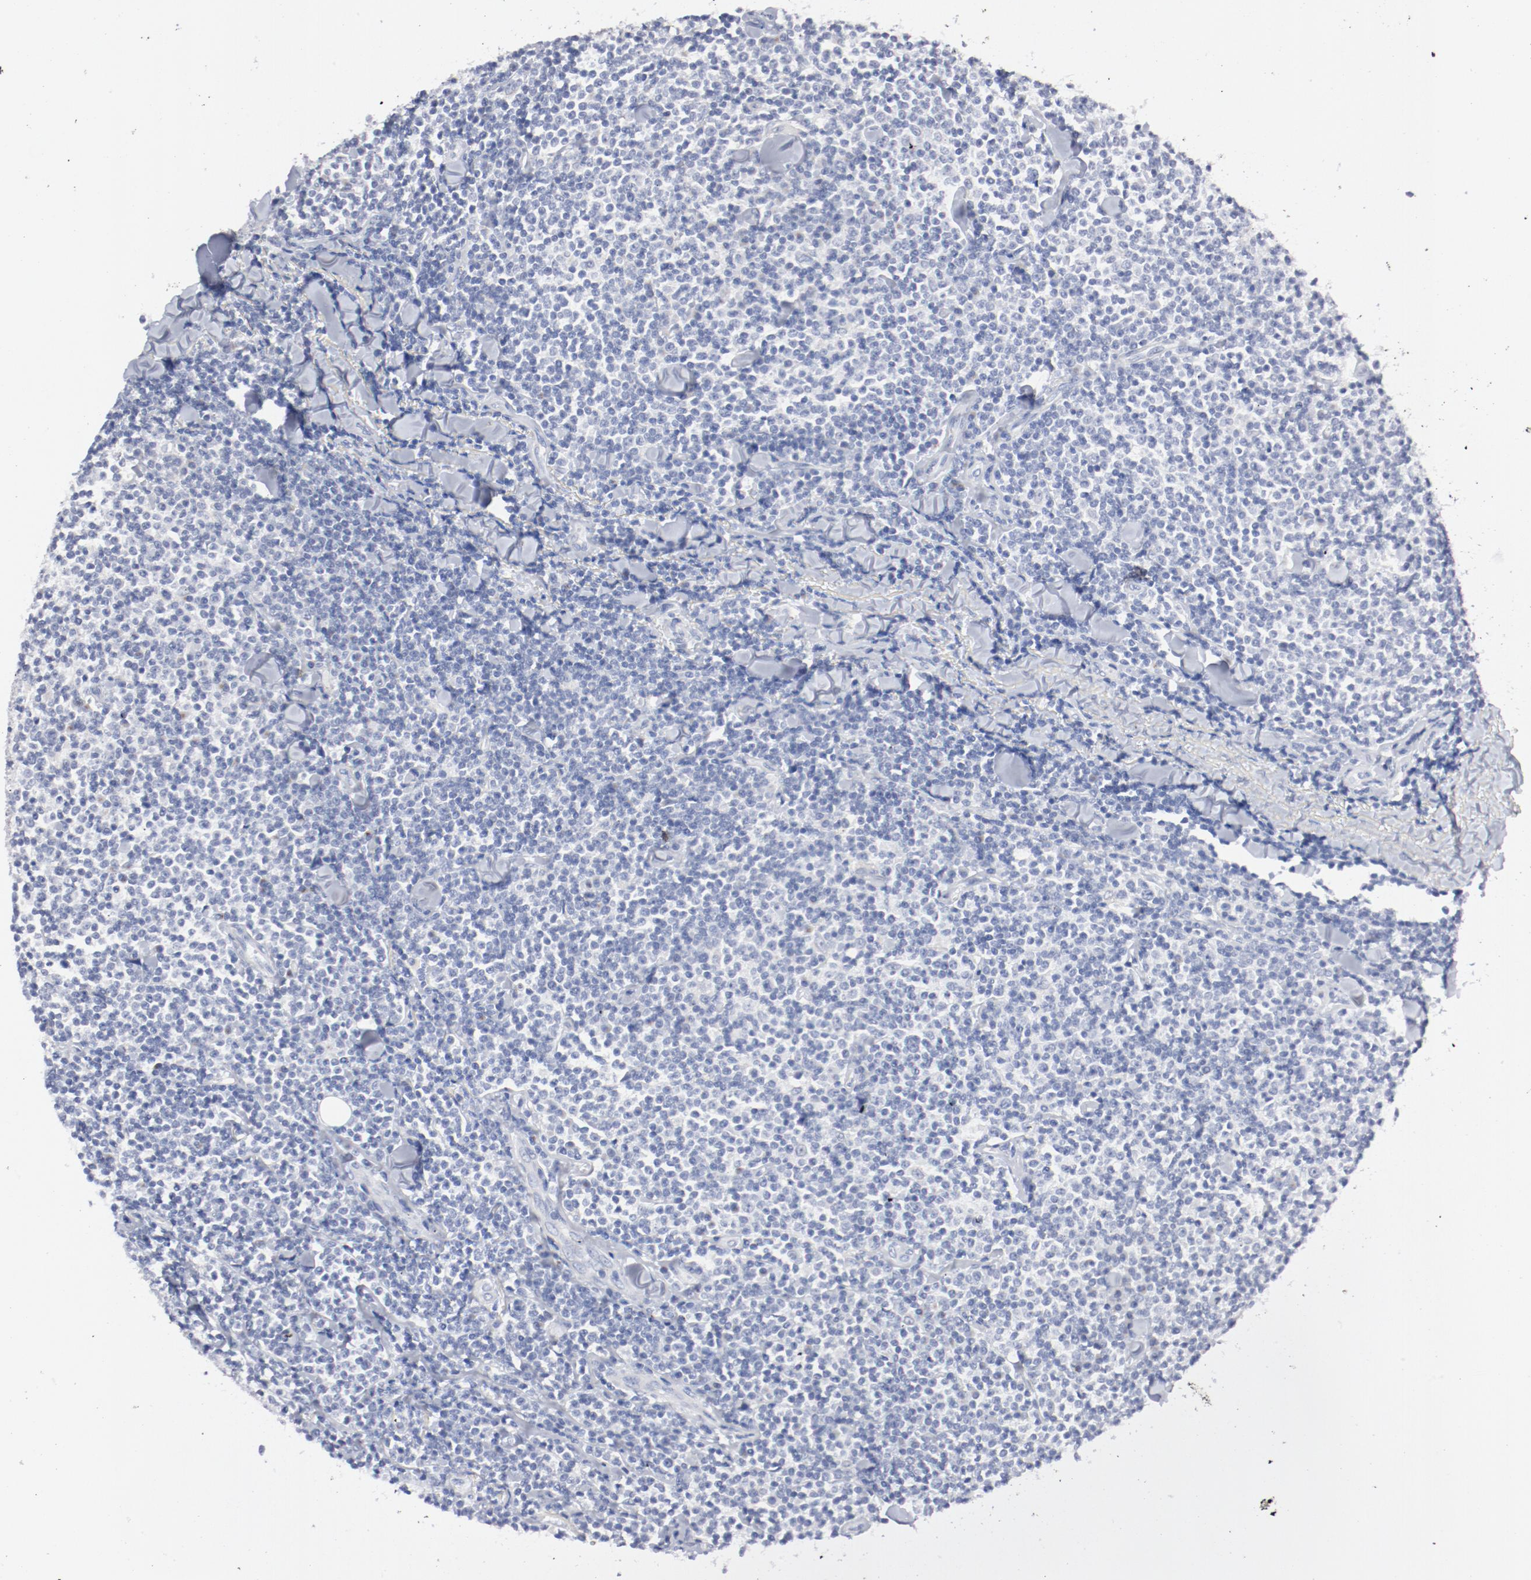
{"staining": {"intensity": "negative", "quantity": "none", "location": "none"}, "tissue": "lymphoma", "cell_type": "Tumor cells", "image_type": "cancer", "snomed": [{"axis": "morphology", "description": "Malignant lymphoma, non-Hodgkin's type, Low grade"}, {"axis": "topography", "description": "Soft tissue"}], "caption": "DAB (3,3'-diaminobenzidine) immunohistochemical staining of human lymphoma demonstrates no significant expression in tumor cells.", "gene": "AK7", "patient": {"sex": "male", "age": 92}}